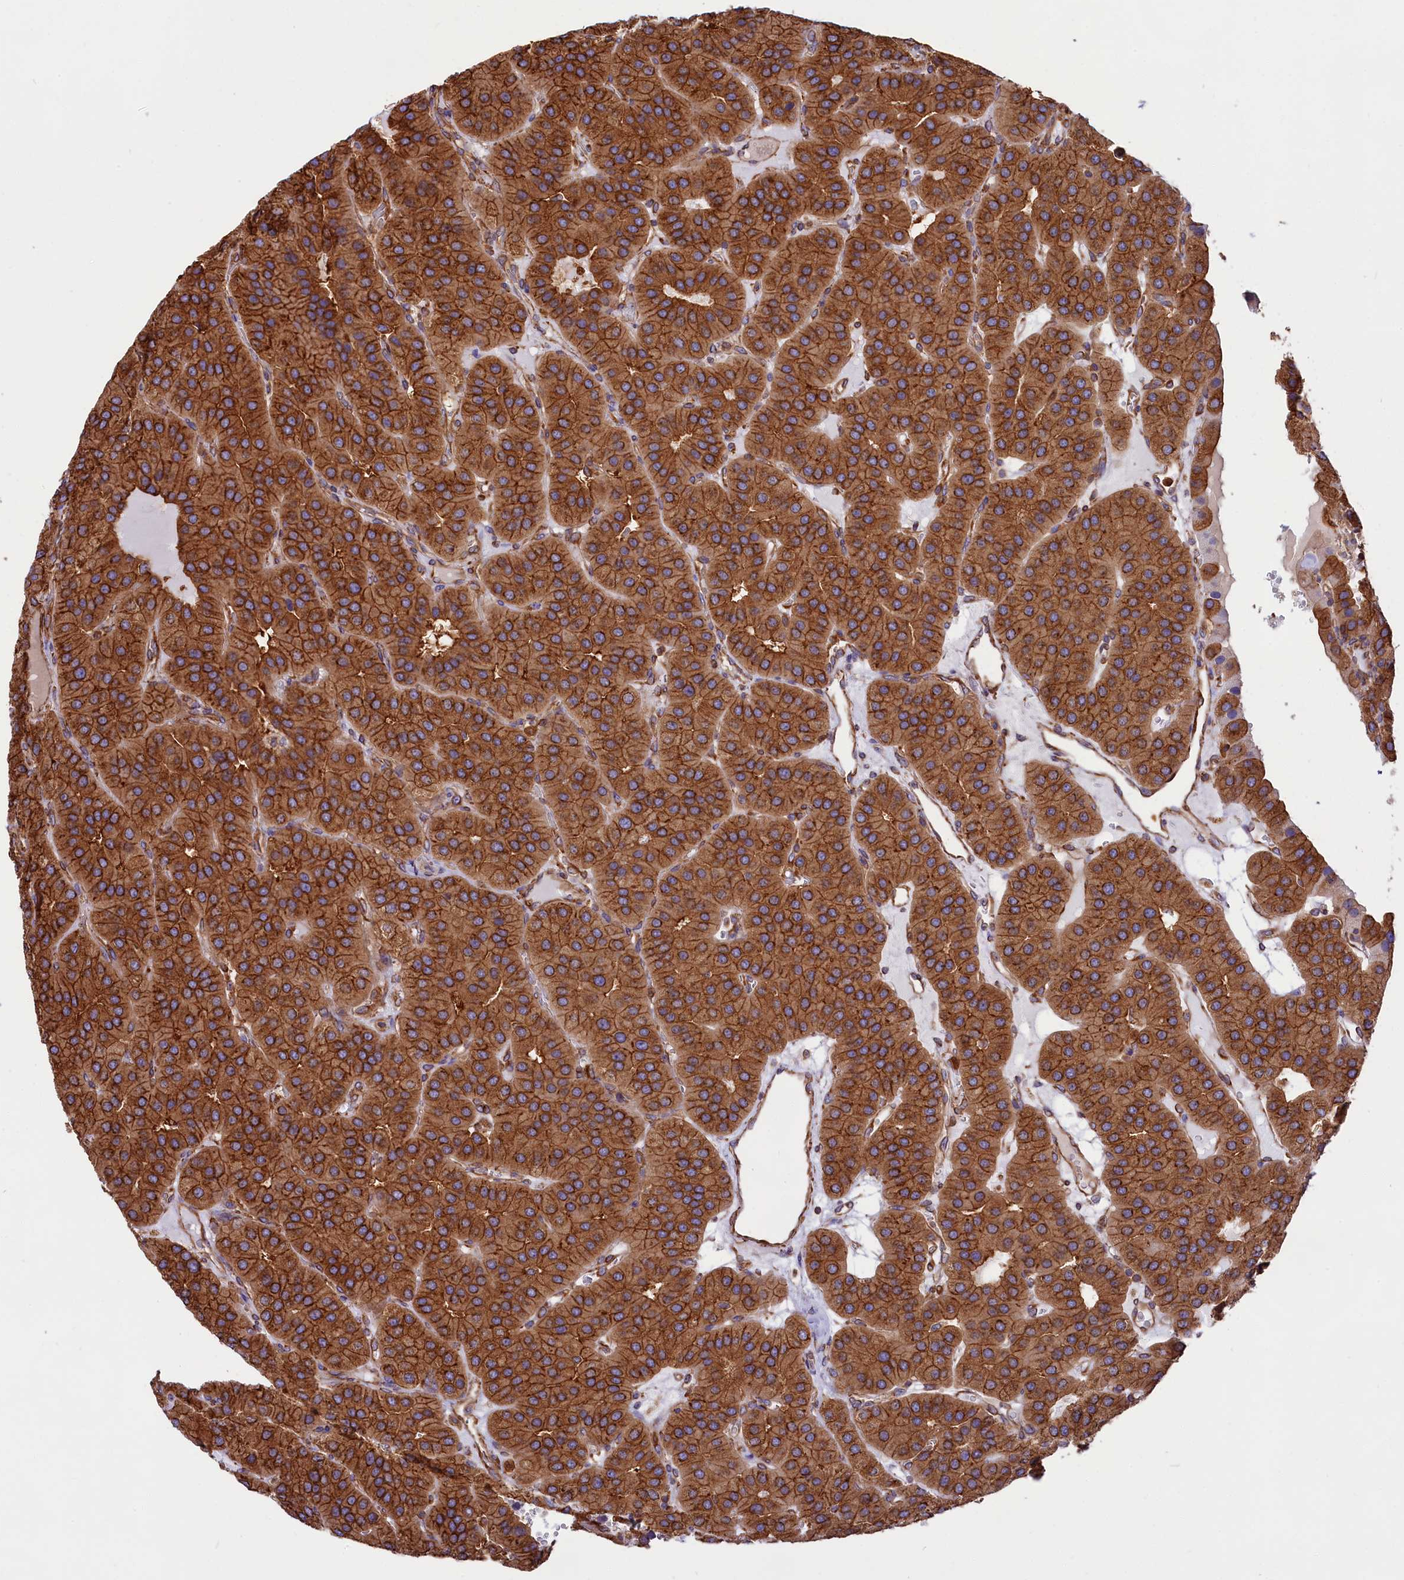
{"staining": {"intensity": "strong", "quantity": ">75%", "location": "cytoplasmic/membranous"}, "tissue": "parathyroid gland", "cell_type": "Glandular cells", "image_type": "normal", "snomed": [{"axis": "morphology", "description": "Normal tissue, NOS"}, {"axis": "morphology", "description": "Adenoma, NOS"}, {"axis": "topography", "description": "Parathyroid gland"}], "caption": "Unremarkable parathyroid gland was stained to show a protein in brown. There is high levels of strong cytoplasmic/membranous expression in about >75% of glandular cells. The protein of interest is shown in brown color, while the nuclei are stained blue.", "gene": "GYS1", "patient": {"sex": "female", "age": 86}}